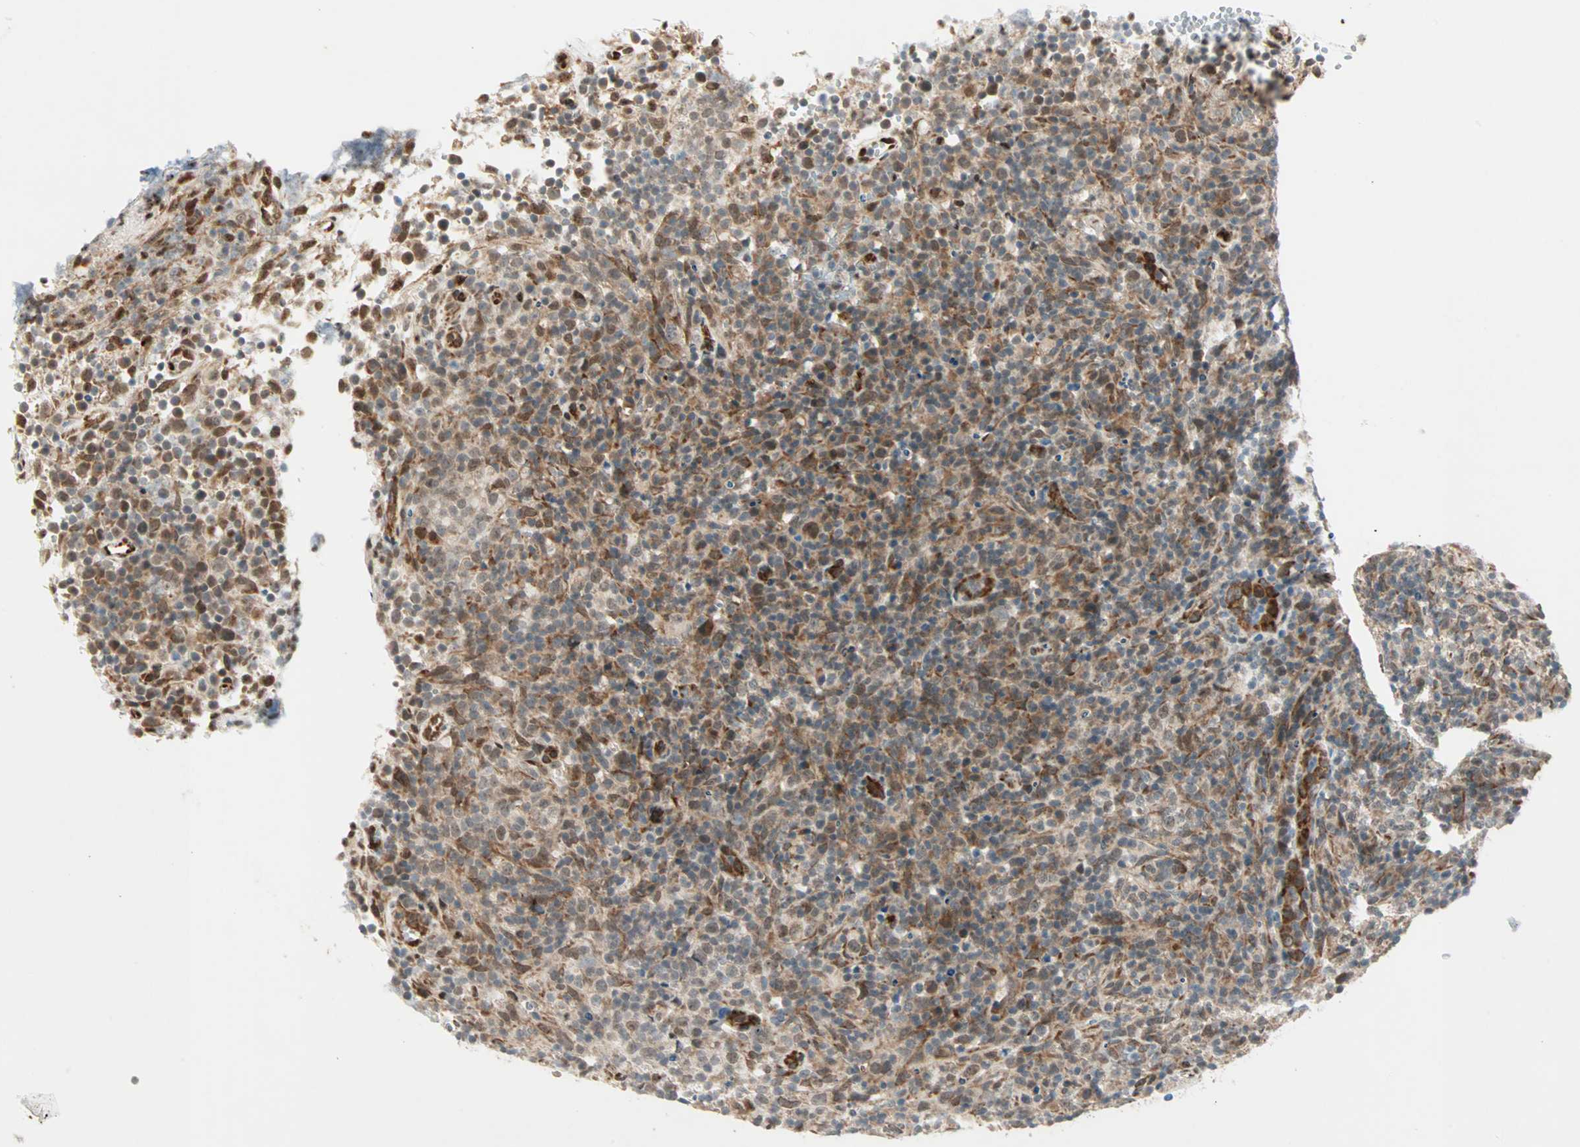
{"staining": {"intensity": "moderate", "quantity": ">75%", "location": "cytoplasmic/membranous,nuclear"}, "tissue": "lymphoma", "cell_type": "Tumor cells", "image_type": "cancer", "snomed": [{"axis": "morphology", "description": "Malignant lymphoma, non-Hodgkin's type, High grade"}, {"axis": "topography", "description": "Lymph node"}], "caption": "This micrograph reveals immunohistochemistry (IHC) staining of human malignant lymphoma, non-Hodgkin's type (high-grade), with medium moderate cytoplasmic/membranous and nuclear expression in approximately >75% of tumor cells.", "gene": "ZNF37A", "patient": {"sex": "female", "age": 76}}